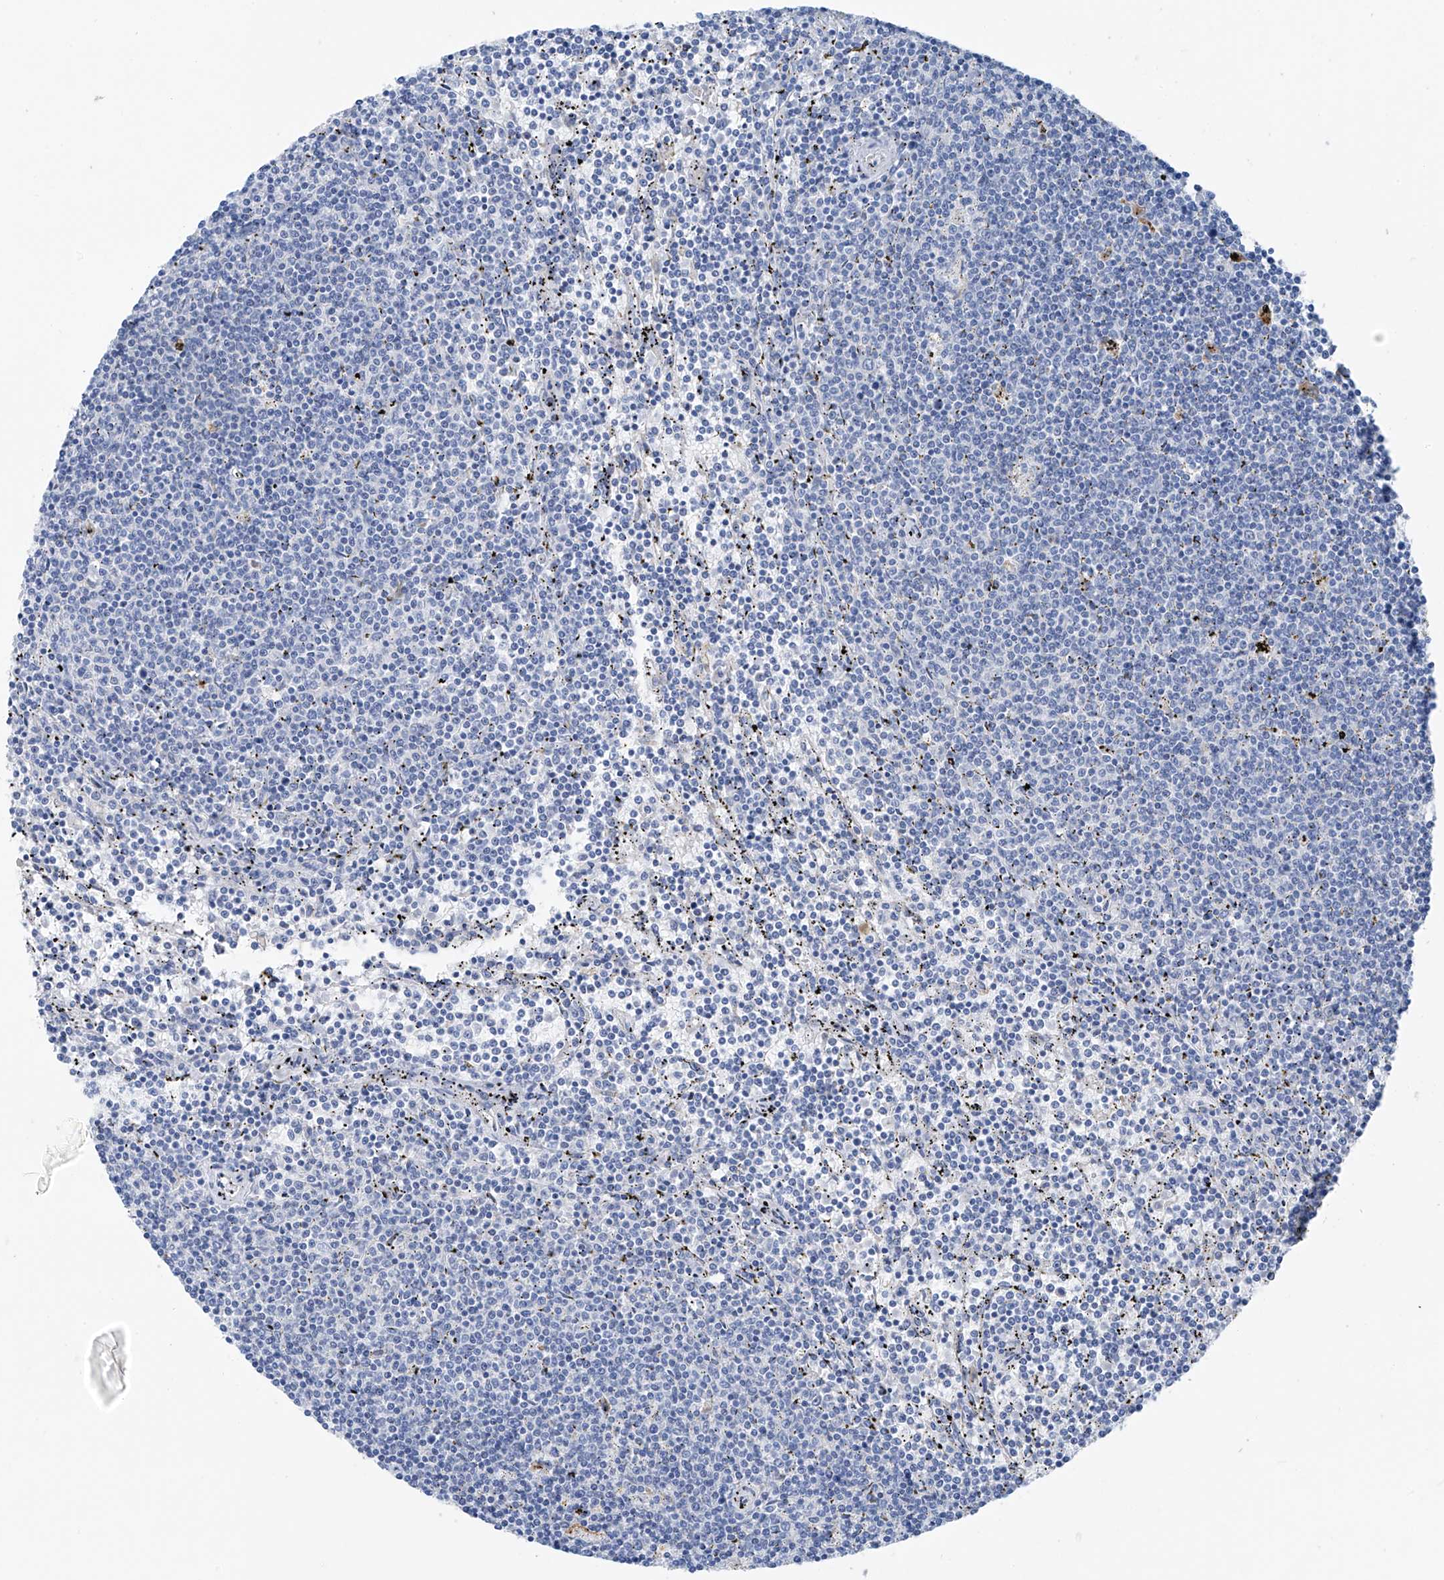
{"staining": {"intensity": "negative", "quantity": "none", "location": "none"}, "tissue": "lymphoma", "cell_type": "Tumor cells", "image_type": "cancer", "snomed": [{"axis": "morphology", "description": "Malignant lymphoma, non-Hodgkin's type, Low grade"}, {"axis": "topography", "description": "Spleen"}], "caption": "The photomicrograph exhibits no significant positivity in tumor cells of malignant lymphoma, non-Hodgkin's type (low-grade). Brightfield microscopy of immunohistochemistry (IHC) stained with DAB (3,3'-diaminobenzidine) (brown) and hematoxylin (blue), captured at high magnification.", "gene": "GLMP", "patient": {"sex": "female", "age": 50}}